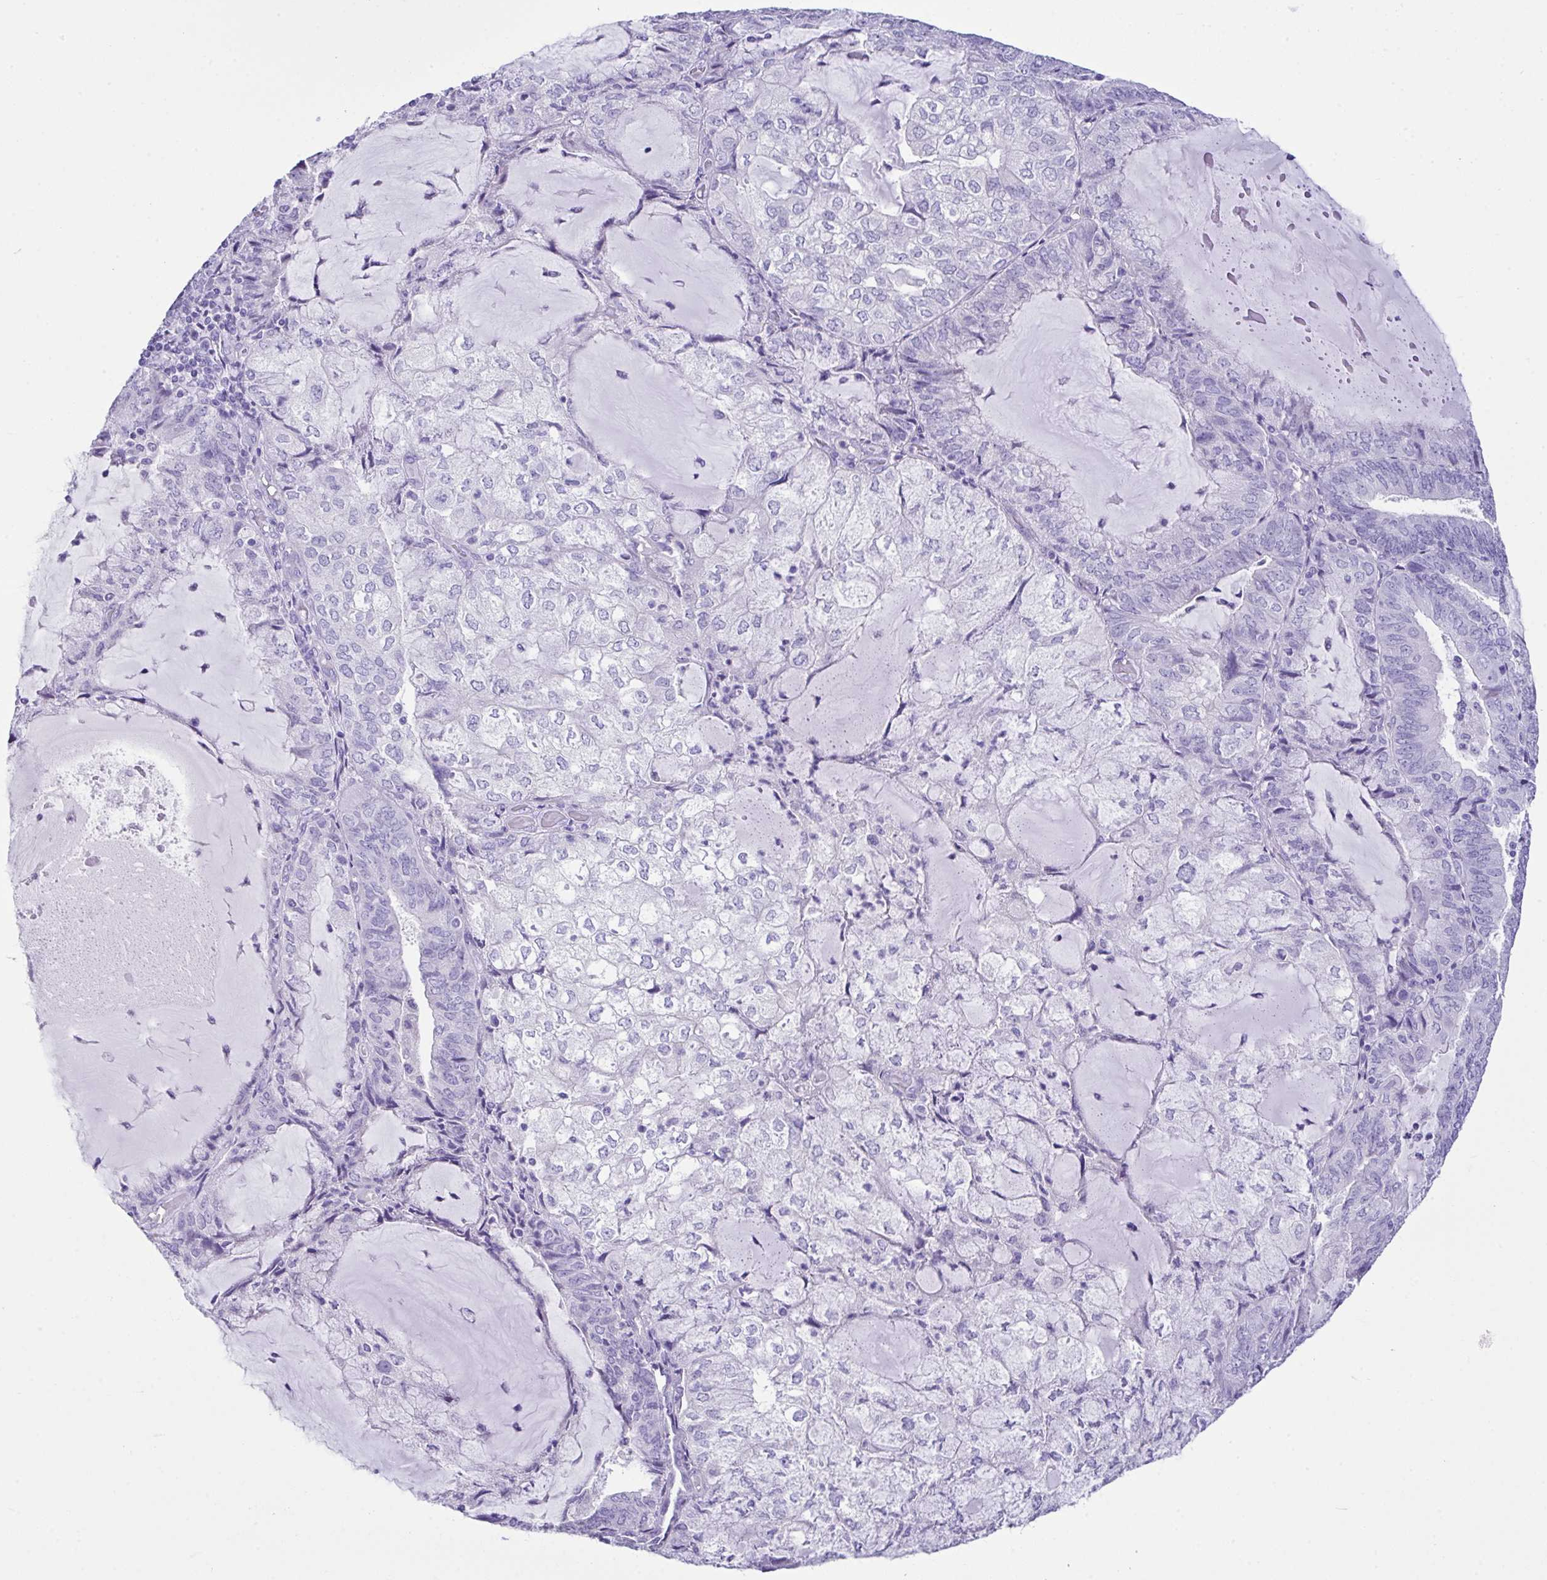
{"staining": {"intensity": "negative", "quantity": "none", "location": "none"}, "tissue": "endometrial cancer", "cell_type": "Tumor cells", "image_type": "cancer", "snomed": [{"axis": "morphology", "description": "Adenocarcinoma, NOS"}, {"axis": "topography", "description": "Endometrium"}], "caption": "Tumor cells show no significant protein expression in endometrial adenocarcinoma.", "gene": "LGALS4", "patient": {"sex": "female", "age": 81}}